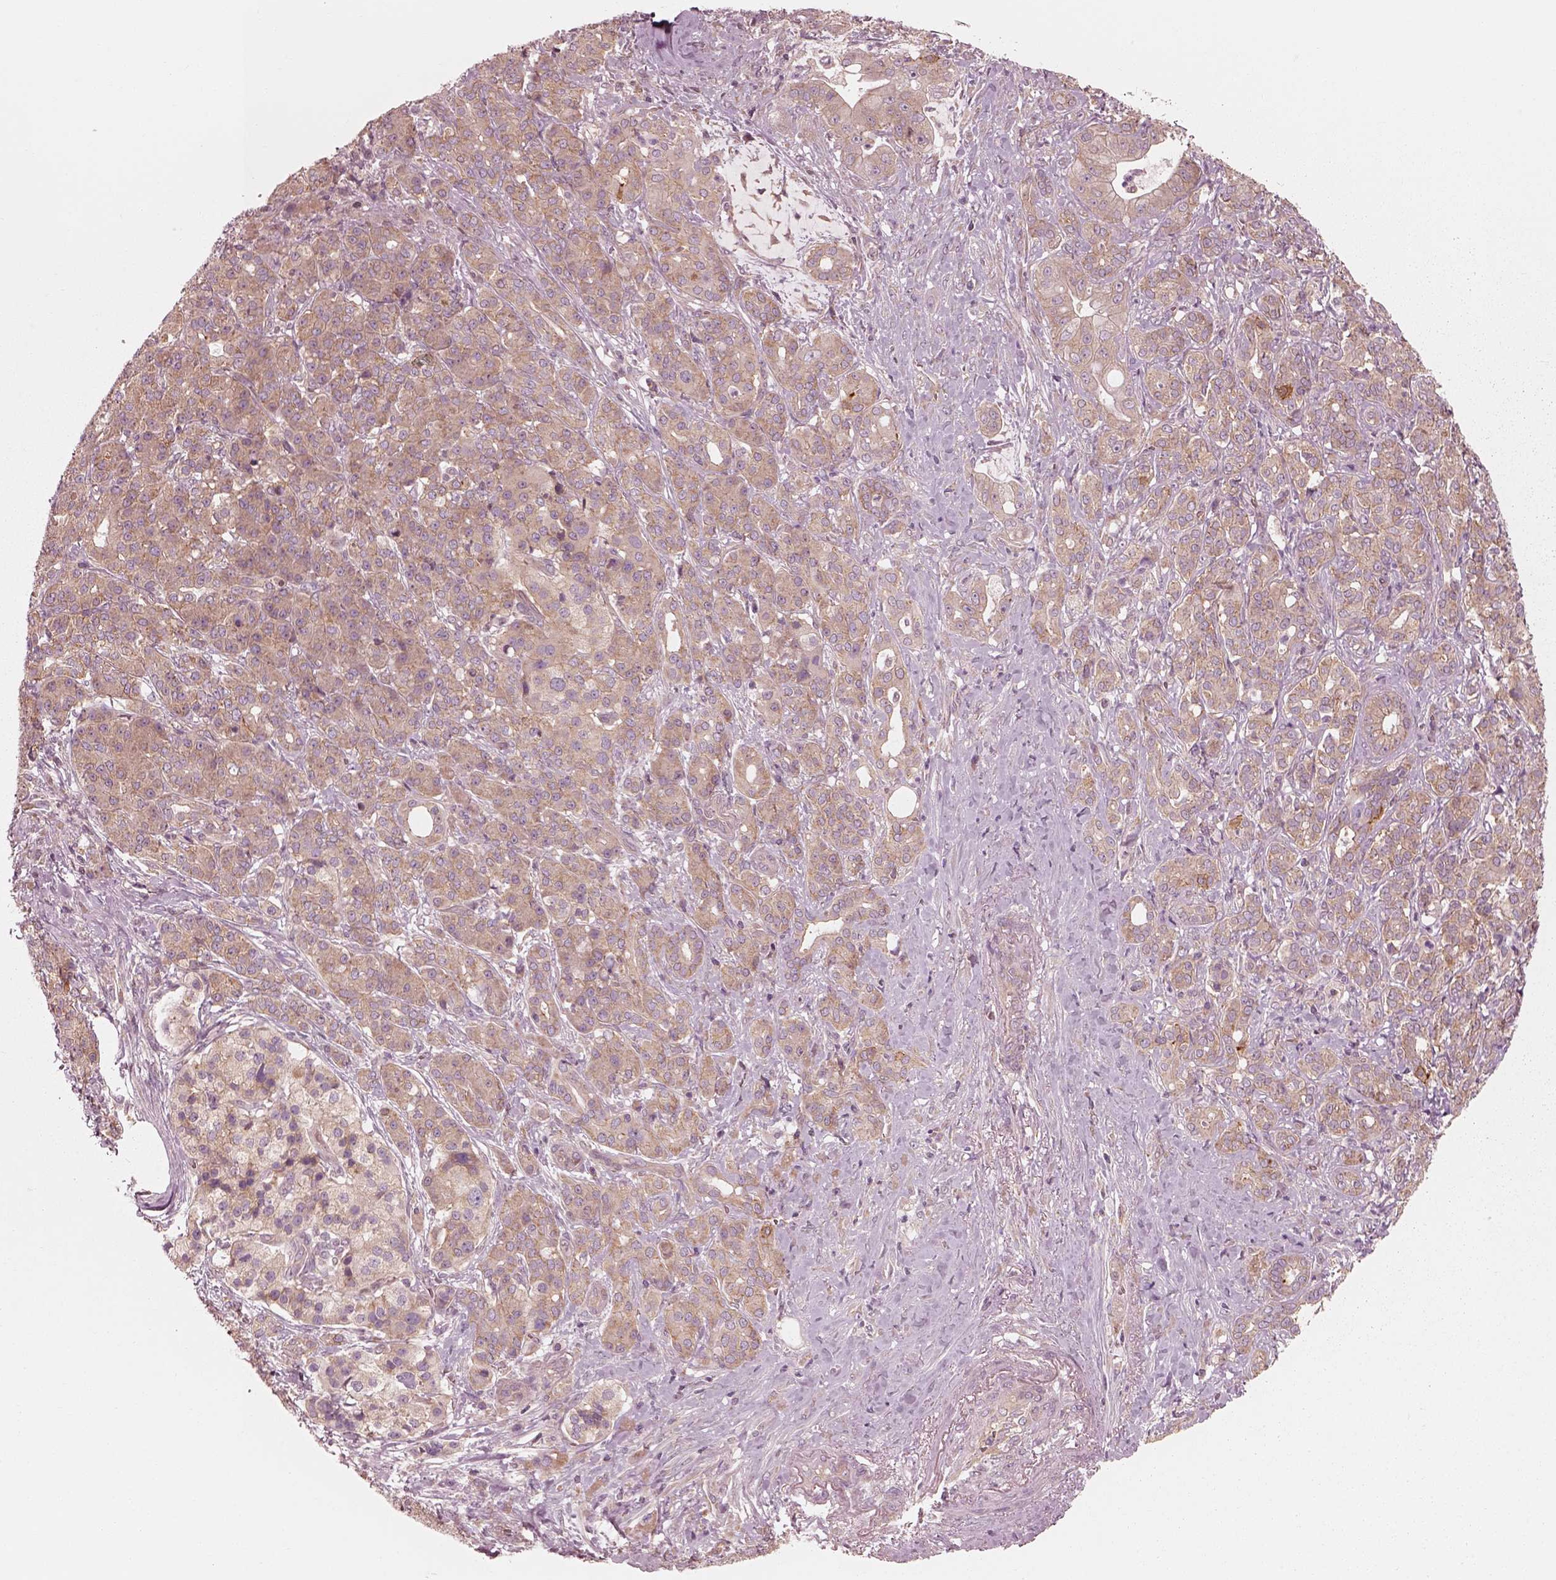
{"staining": {"intensity": "moderate", "quantity": ">75%", "location": "cytoplasmic/membranous"}, "tissue": "pancreatic cancer", "cell_type": "Tumor cells", "image_type": "cancer", "snomed": [{"axis": "morphology", "description": "Normal tissue, NOS"}, {"axis": "morphology", "description": "Inflammation, NOS"}, {"axis": "morphology", "description": "Adenocarcinoma, NOS"}, {"axis": "topography", "description": "Pancreas"}], "caption": "A high-resolution micrograph shows immunohistochemistry (IHC) staining of pancreatic cancer (adenocarcinoma), which demonstrates moderate cytoplasmic/membranous positivity in about >75% of tumor cells.", "gene": "CNOT2", "patient": {"sex": "male", "age": 57}}